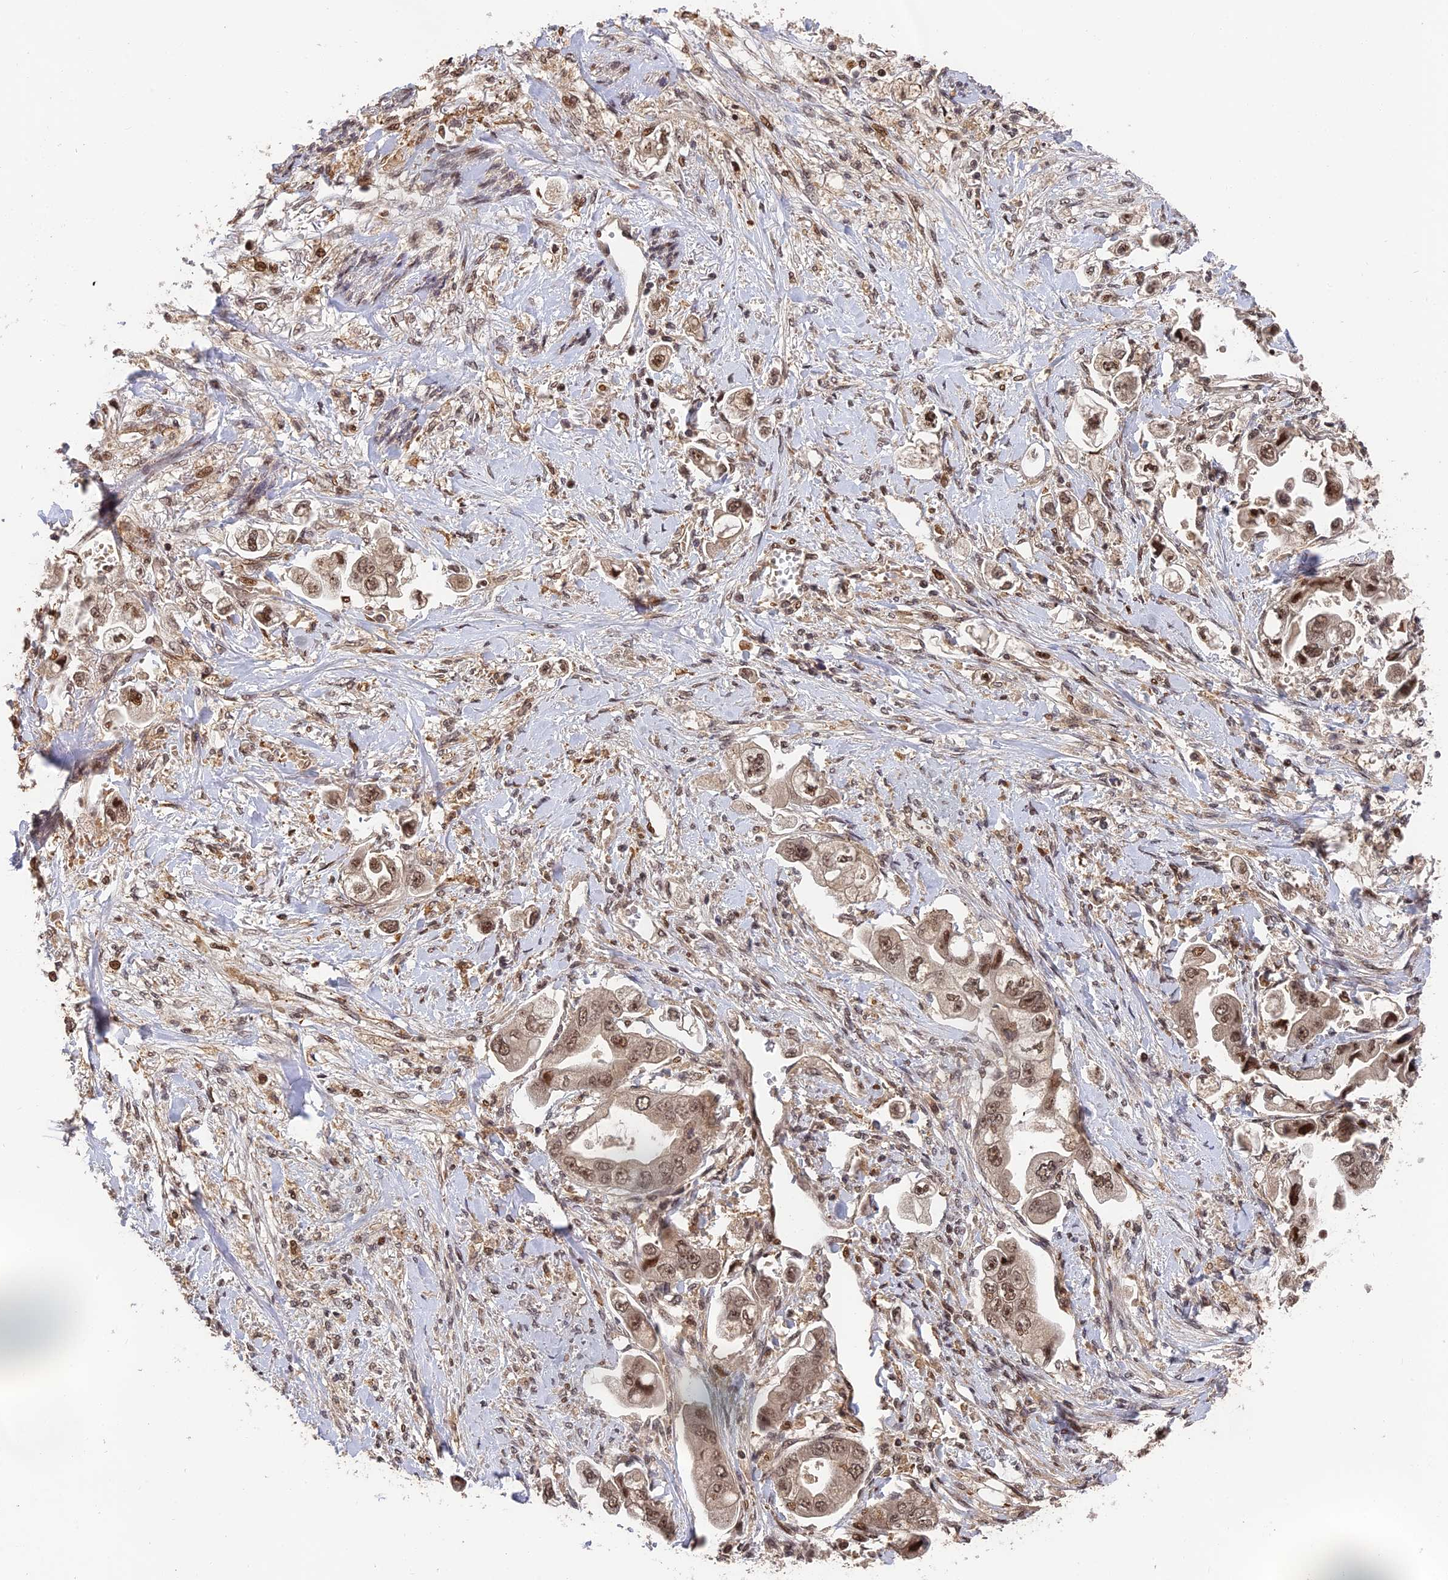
{"staining": {"intensity": "moderate", "quantity": ">75%", "location": "nuclear"}, "tissue": "stomach cancer", "cell_type": "Tumor cells", "image_type": "cancer", "snomed": [{"axis": "morphology", "description": "Adenocarcinoma, NOS"}, {"axis": "topography", "description": "Stomach"}], "caption": "Human stomach cancer stained with a protein marker displays moderate staining in tumor cells.", "gene": "OSBPL1A", "patient": {"sex": "male", "age": 62}}